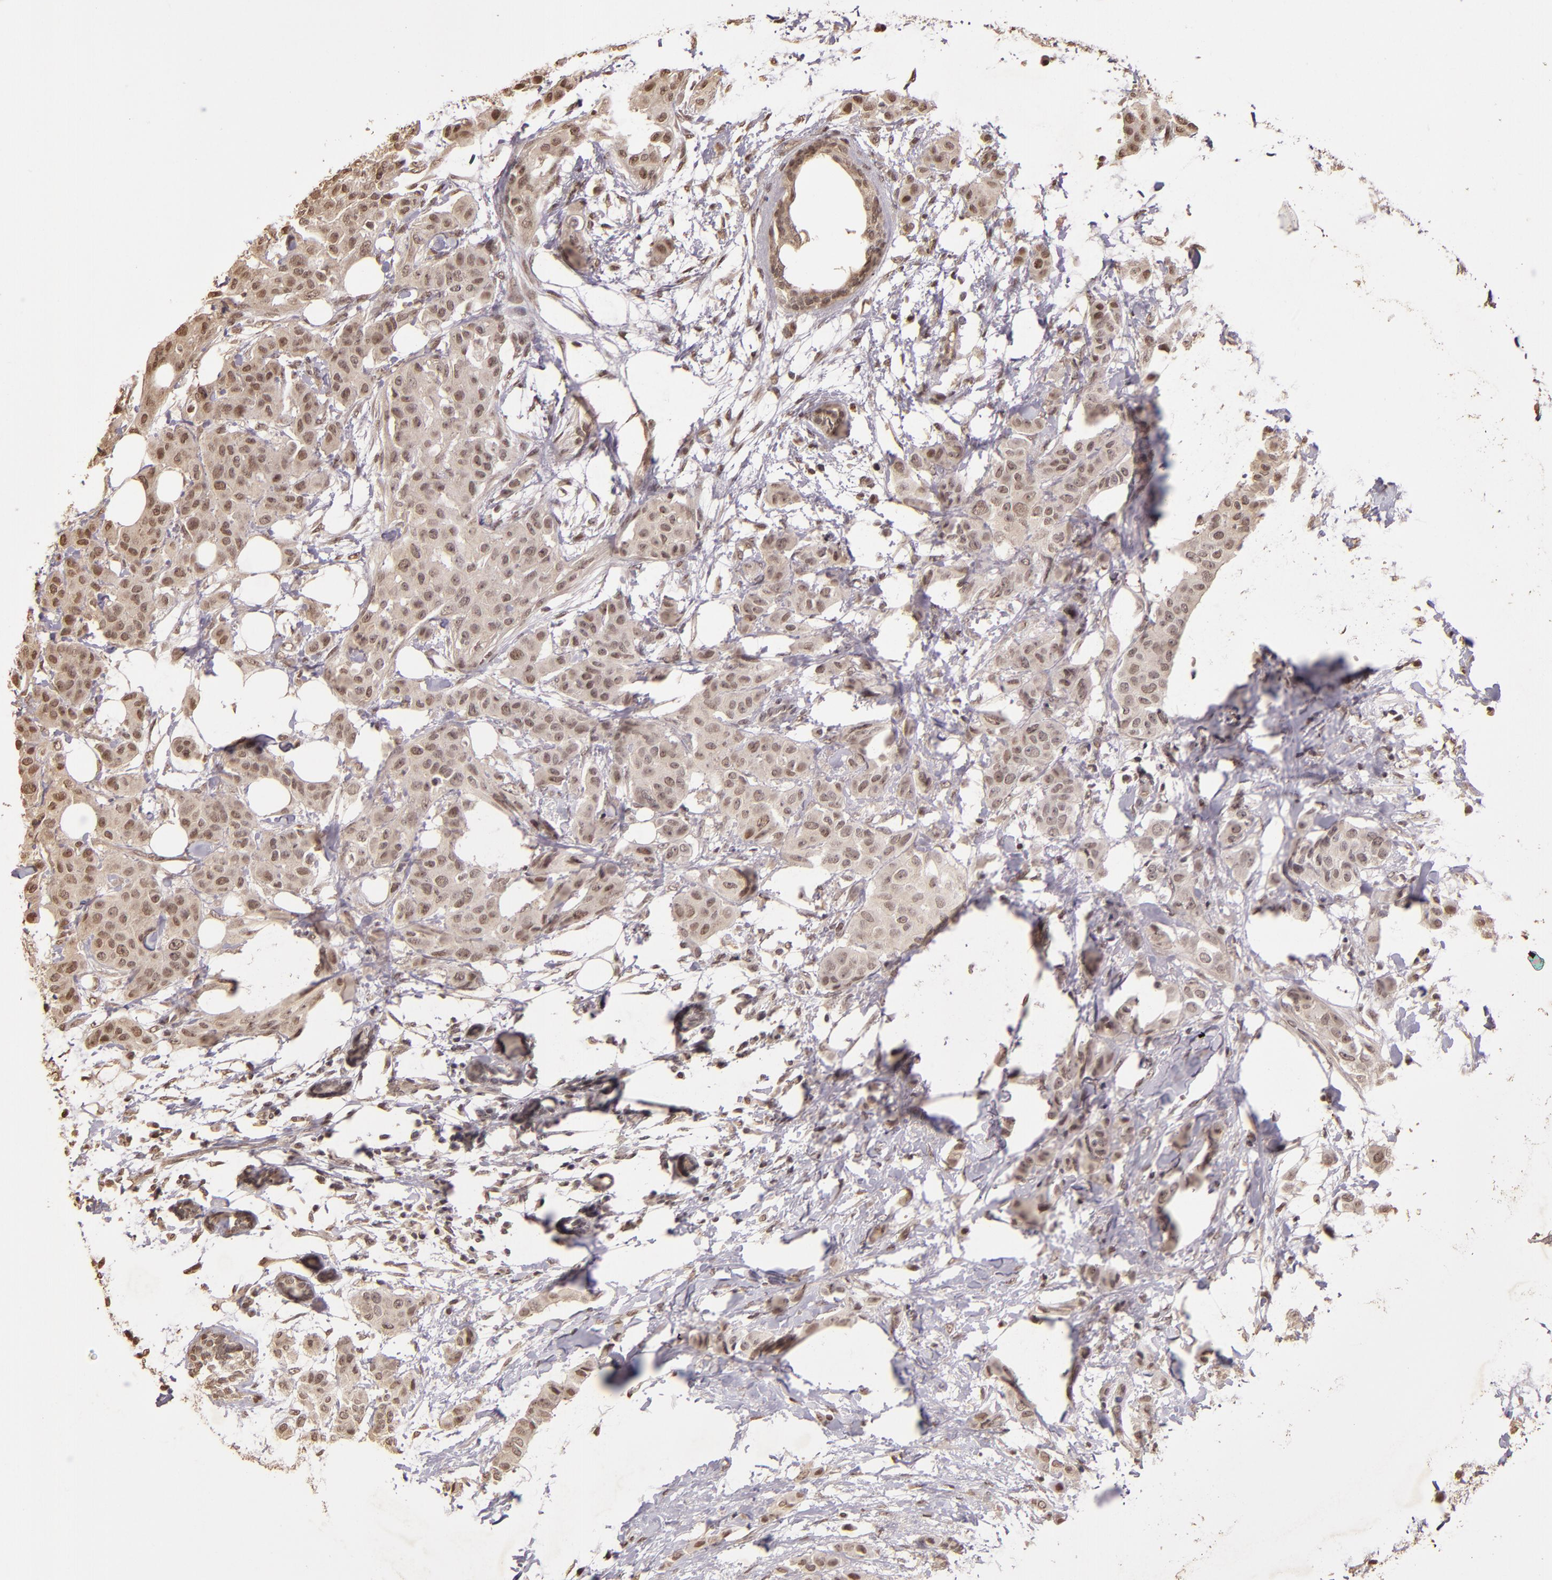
{"staining": {"intensity": "weak", "quantity": ">75%", "location": "cytoplasmic/membranous,nuclear"}, "tissue": "breast cancer", "cell_type": "Tumor cells", "image_type": "cancer", "snomed": [{"axis": "morphology", "description": "Duct carcinoma"}, {"axis": "topography", "description": "Breast"}], "caption": "Breast invasive ductal carcinoma stained with IHC exhibits weak cytoplasmic/membranous and nuclear staining in approximately >75% of tumor cells.", "gene": "CUL1", "patient": {"sex": "female", "age": 40}}